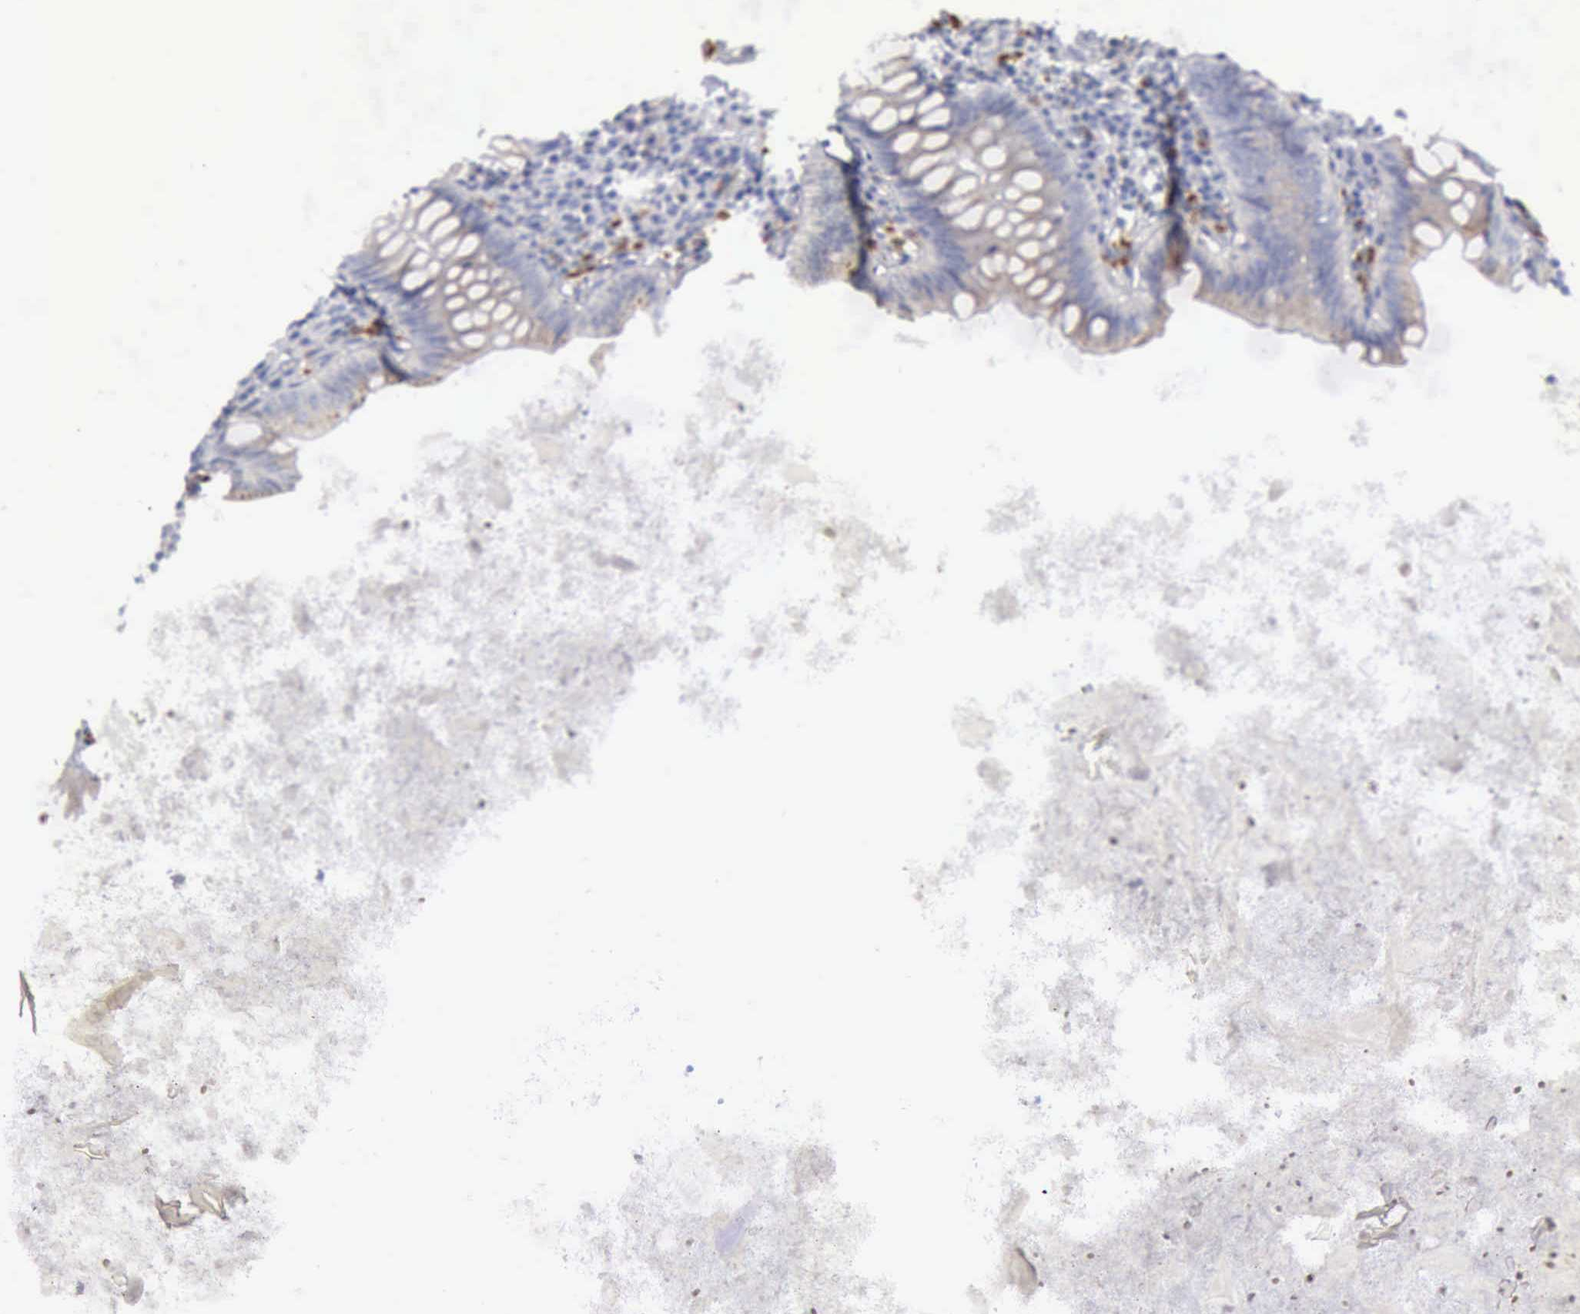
{"staining": {"intensity": "weak", "quantity": "25%-75%", "location": "cytoplasmic/membranous"}, "tissue": "appendix", "cell_type": "Glandular cells", "image_type": "normal", "snomed": [{"axis": "morphology", "description": "Normal tissue, NOS"}, {"axis": "topography", "description": "Appendix"}], "caption": "Protein staining of unremarkable appendix displays weak cytoplasmic/membranous positivity in approximately 25%-75% of glandular cells.", "gene": "CTSS", "patient": {"sex": "female", "age": 82}}